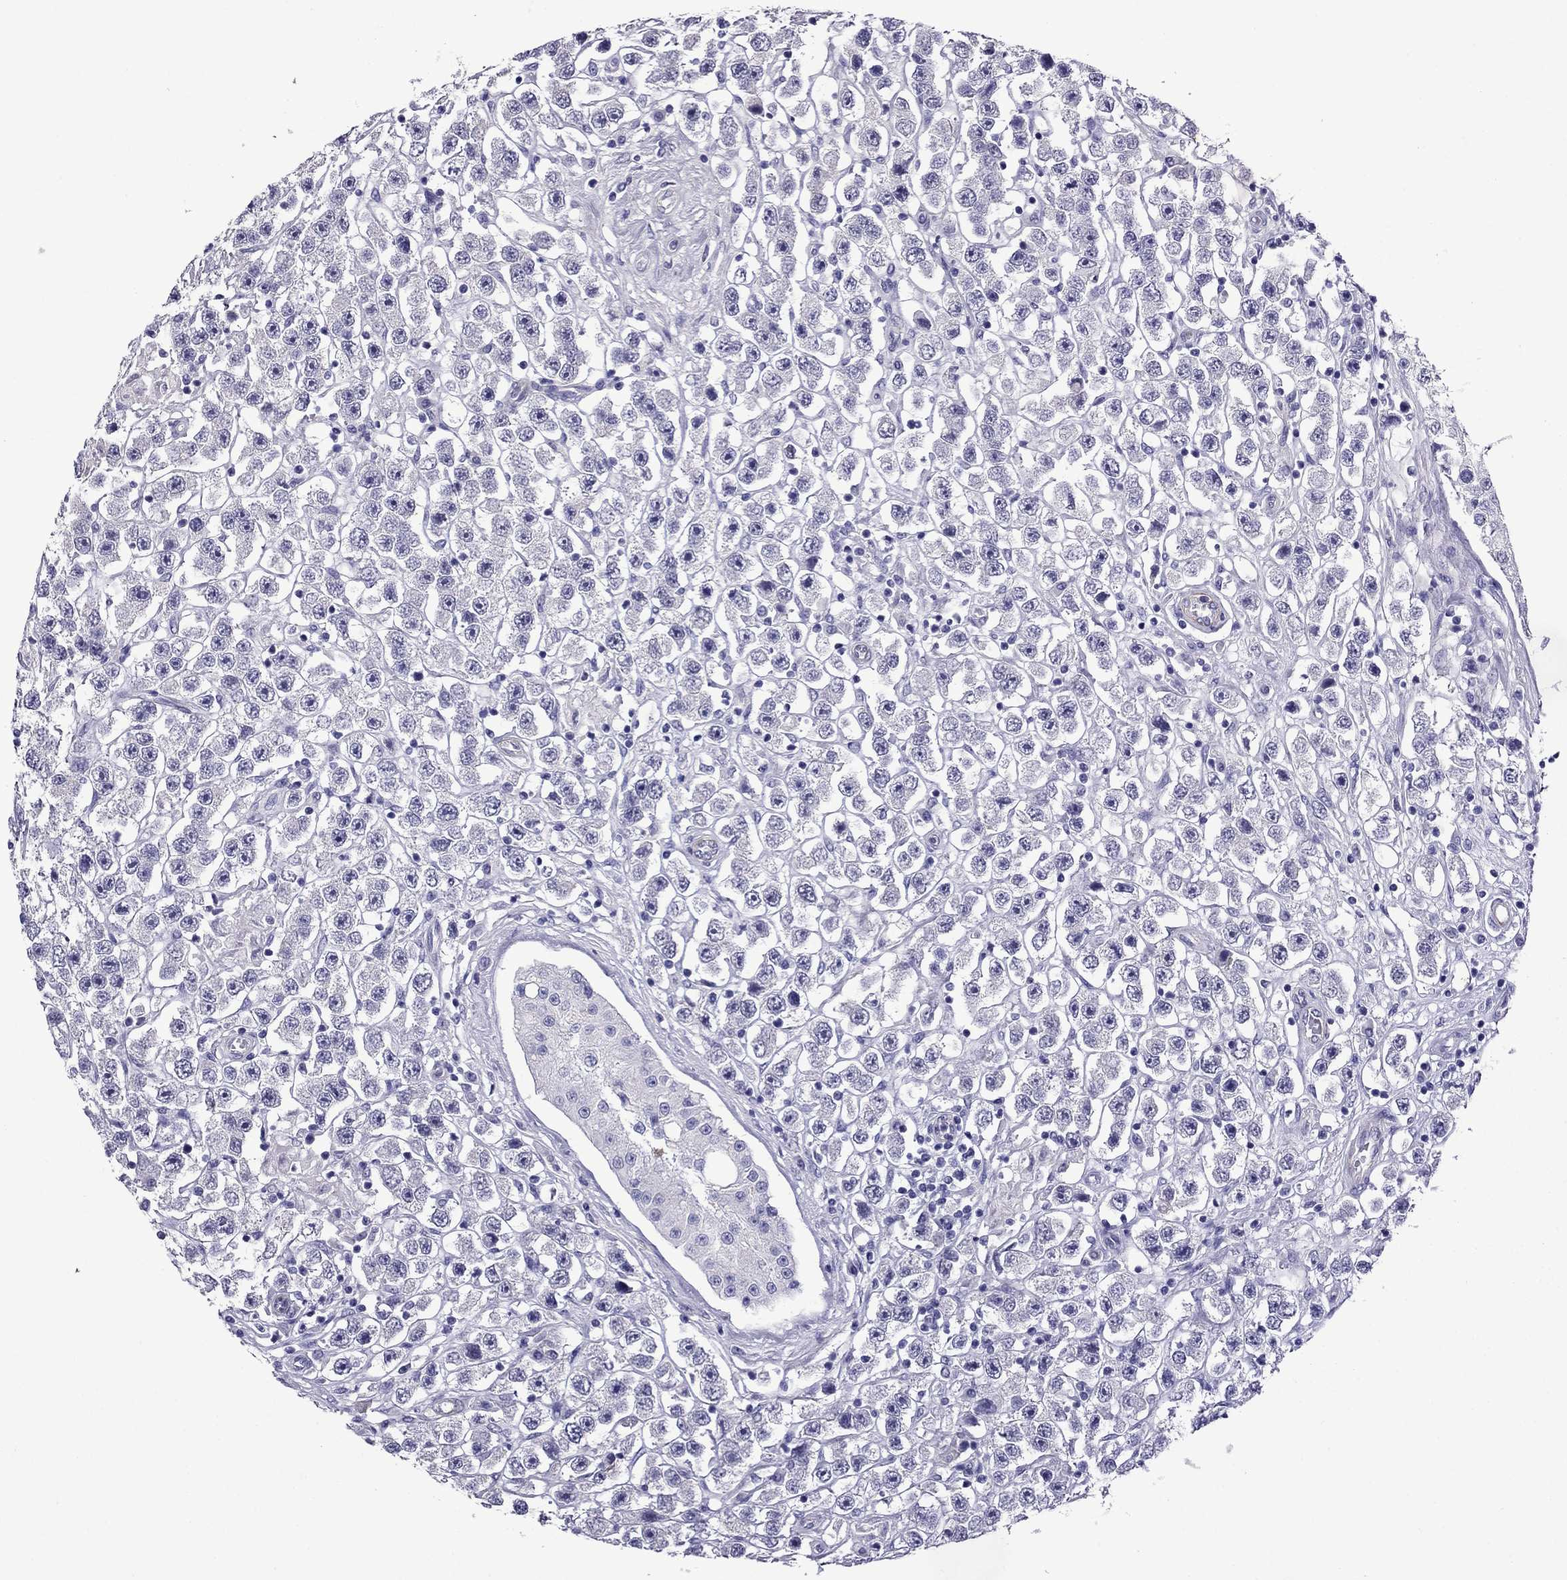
{"staining": {"intensity": "negative", "quantity": "none", "location": "none"}, "tissue": "testis cancer", "cell_type": "Tumor cells", "image_type": "cancer", "snomed": [{"axis": "morphology", "description": "Seminoma, NOS"}, {"axis": "topography", "description": "Testis"}], "caption": "The image demonstrates no staining of tumor cells in seminoma (testis).", "gene": "CHRNA5", "patient": {"sex": "male", "age": 45}}